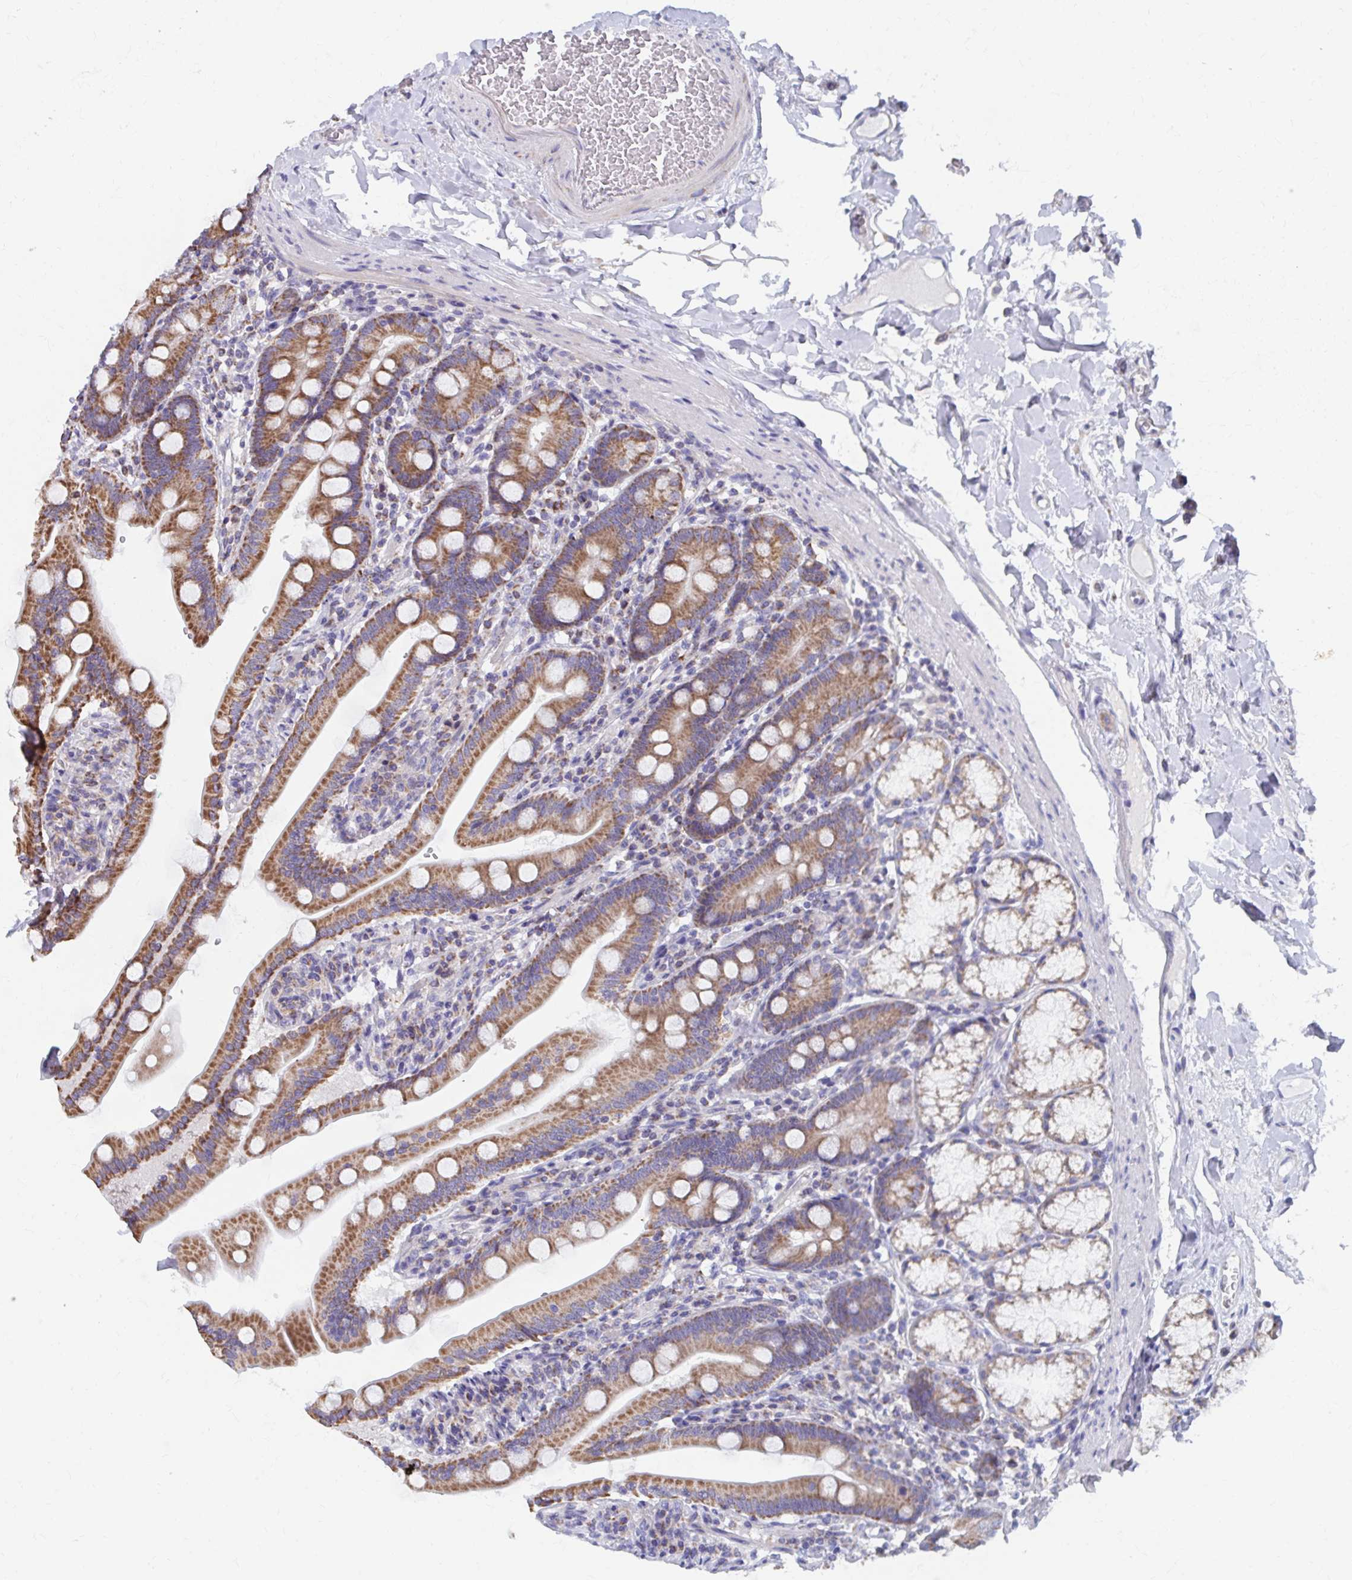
{"staining": {"intensity": "moderate", "quantity": ">75%", "location": "cytoplasmic/membranous"}, "tissue": "duodenum", "cell_type": "Glandular cells", "image_type": "normal", "snomed": [{"axis": "morphology", "description": "Normal tissue, NOS"}, {"axis": "topography", "description": "Duodenum"}], "caption": "Immunohistochemical staining of unremarkable human duodenum displays medium levels of moderate cytoplasmic/membranous staining in approximately >75% of glandular cells. (Brightfield microscopy of DAB IHC at high magnification).", "gene": "RCC1L", "patient": {"sex": "female", "age": 67}}